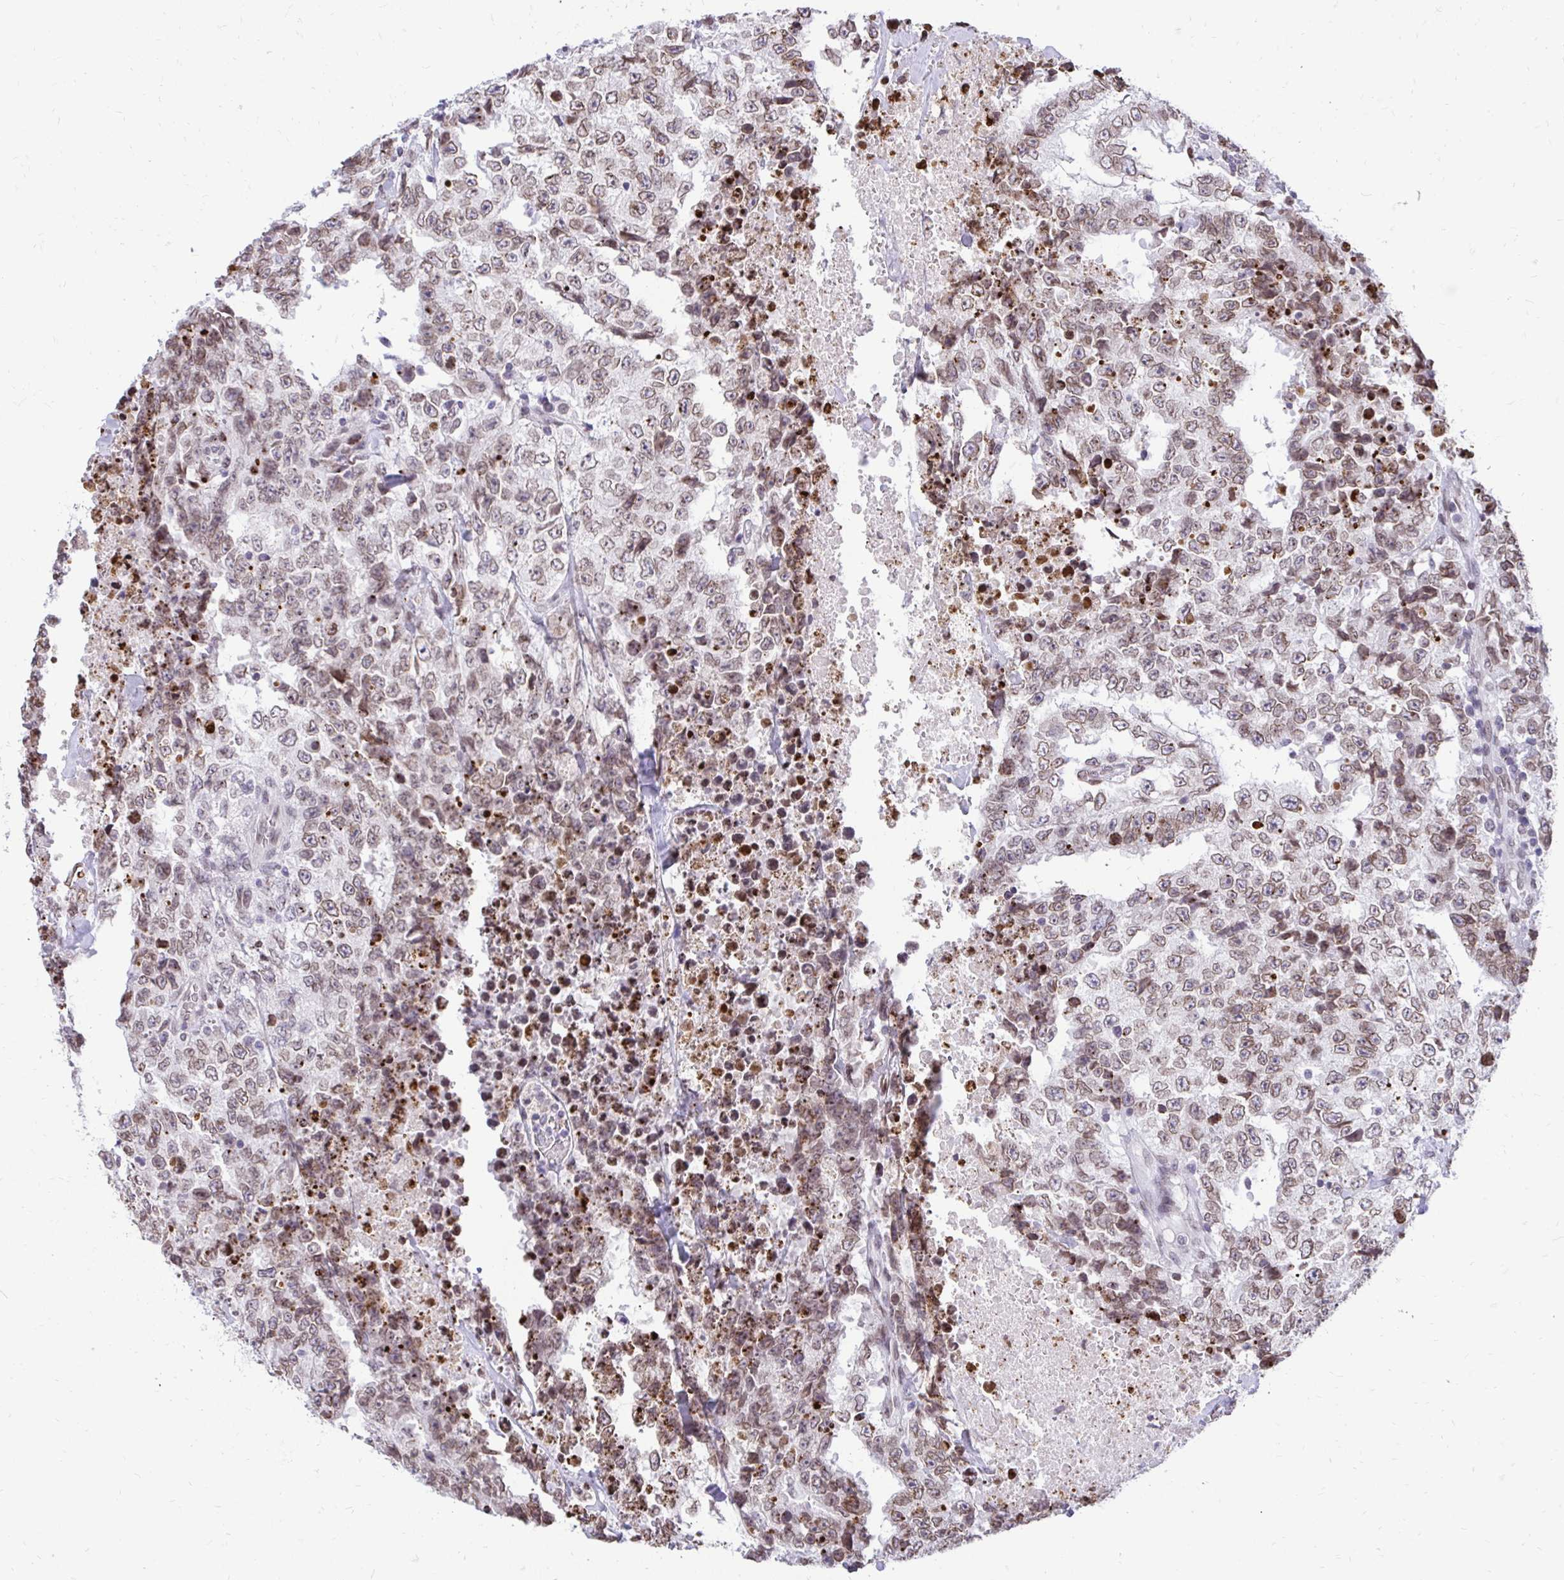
{"staining": {"intensity": "weak", "quantity": ">75%", "location": "cytoplasmic/membranous,nuclear"}, "tissue": "testis cancer", "cell_type": "Tumor cells", "image_type": "cancer", "snomed": [{"axis": "morphology", "description": "Carcinoma, Embryonal, NOS"}, {"axis": "topography", "description": "Testis"}], "caption": "Immunohistochemistry staining of embryonal carcinoma (testis), which displays low levels of weak cytoplasmic/membranous and nuclear positivity in approximately >75% of tumor cells indicating weak cytoplasmic/membranous and nuclear protein expression. The staining was performed using DAB (3,3'-diaminobenzidine) (brown) for protein detection and nuclei were counterstained in hematoxylin (blue).", "gene": "BANF1", "patient": {"sex": "male", "age": 24}}